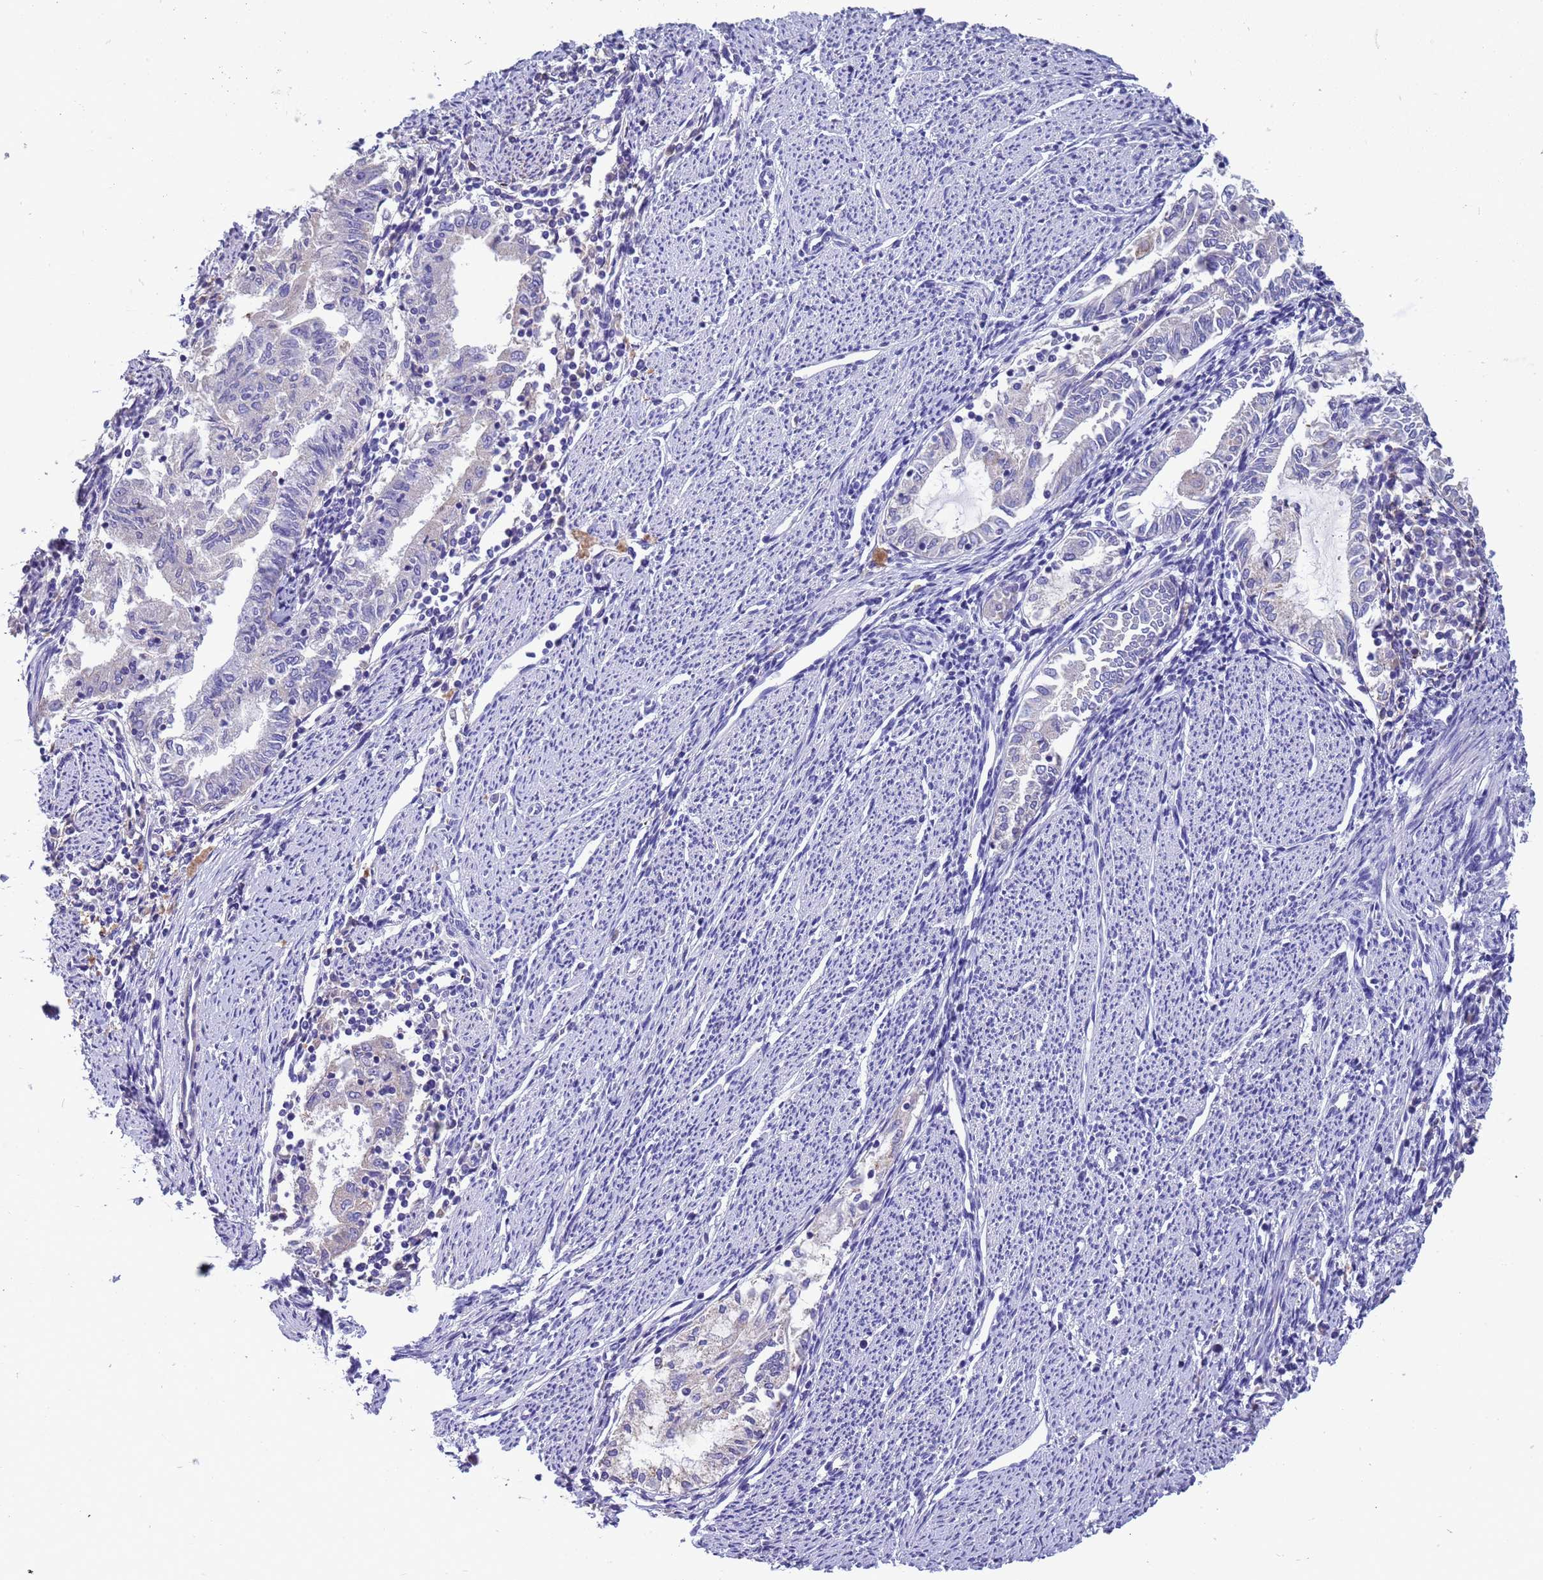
{"staining": {"intensity": "negative", "quantity": "none", "location": "none"}, "tissue": "endometrial cancer", "cell_type": "Tumor cells", "image_type": "cancer", "snomed": [{"axis": "morphology", "description": "Adenocarcinoma, NOS"}, {"axis": "topography", "description": "Endometrium"}], "caption": "Endometrial cancer (adenocarcinoma) was stained to show a protein in brown. There is no significant expression in tumor cells.", "gene": "SLC24A3", "patient": {"sex": "female", "age": 79}}